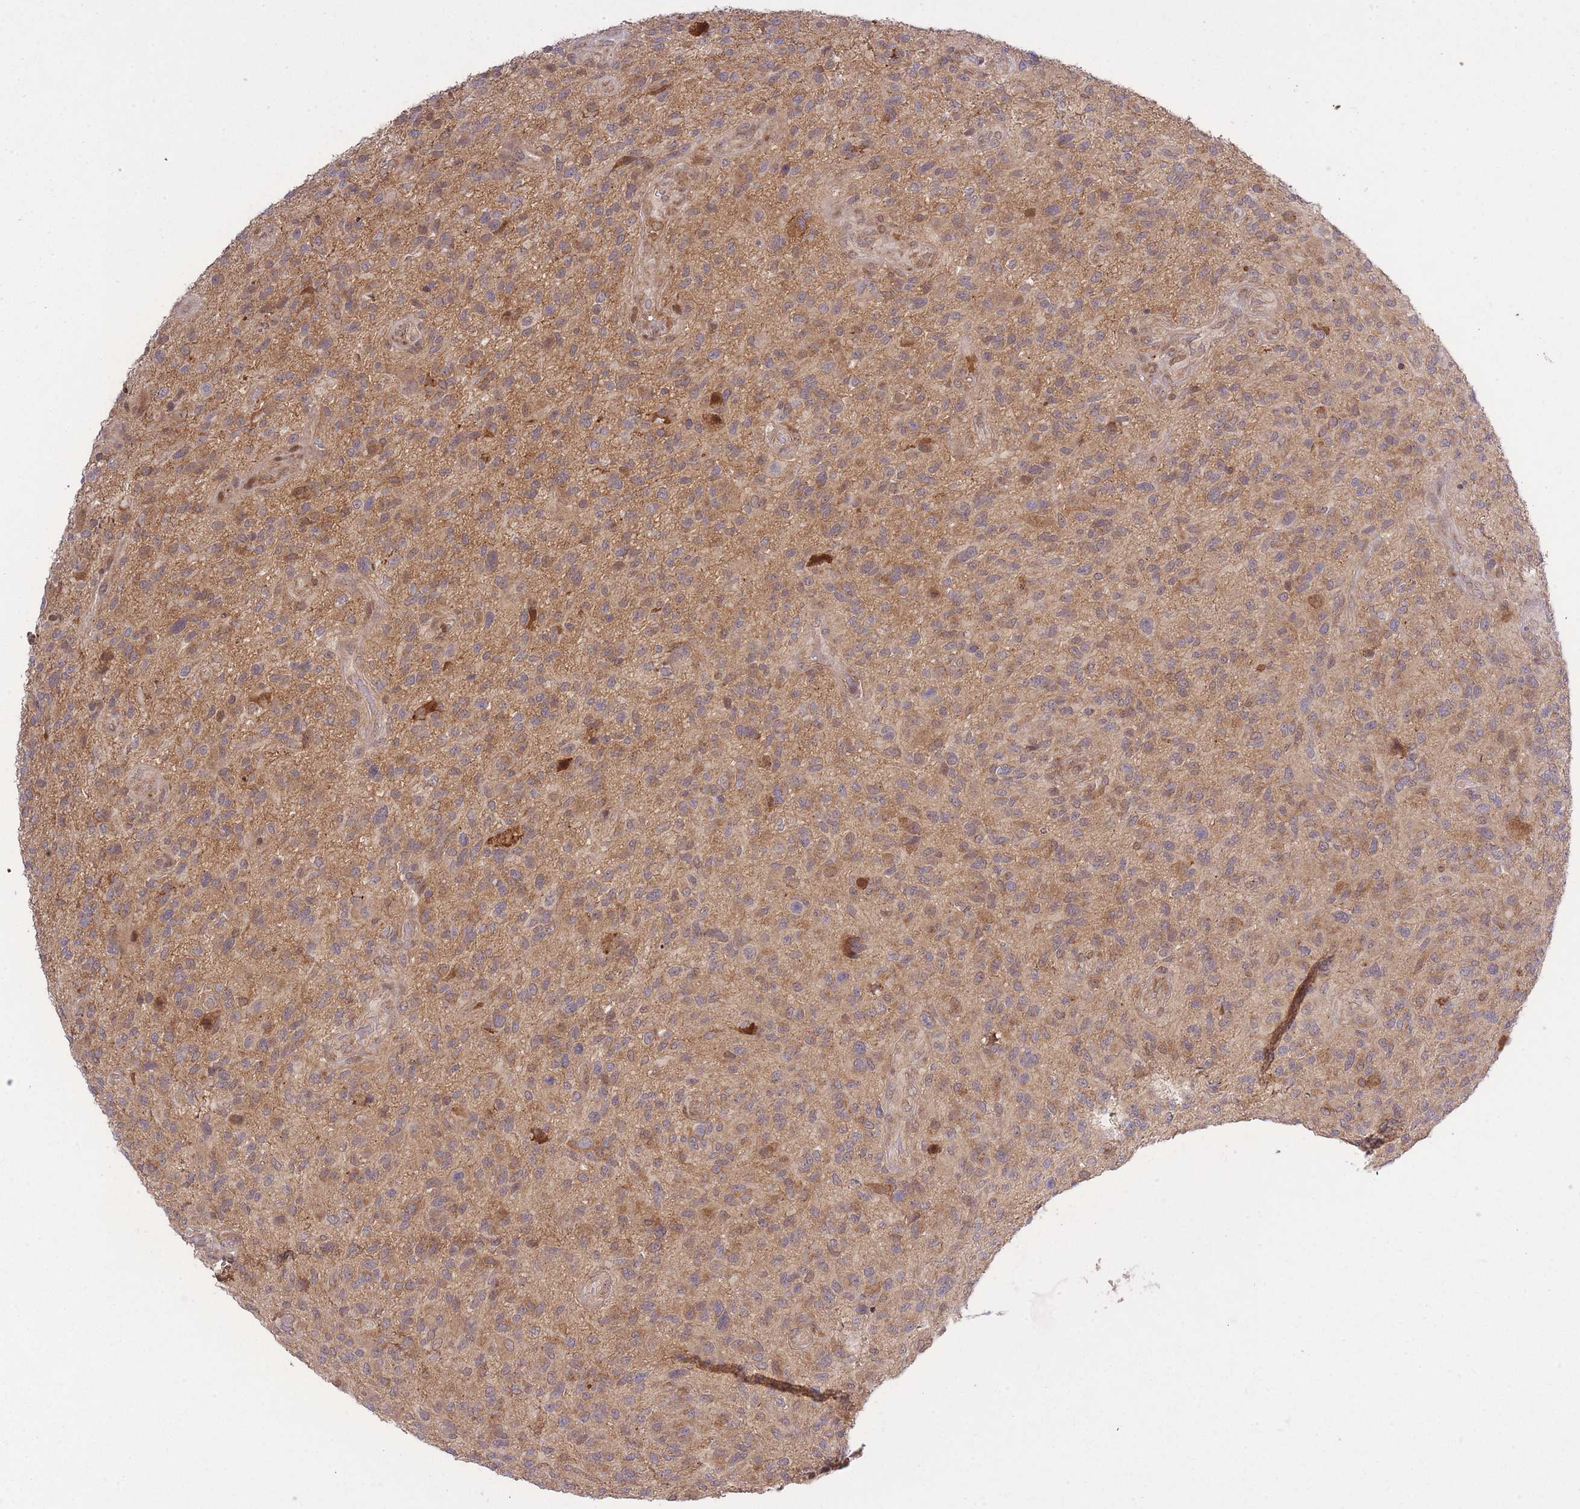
{"staining": {"intensity": "weak", "quantity": "25%-75%", "location": "cytoplasmic/membranous"}, "tissue": "glioma", "cell_type": "Tumor cells", "image_type": "cancer", "snomed": [{"axis": "morphology", "description": "Glioma, malignant, High grade"}, {"axis": "topography", "description": "Brain"}], "caption": "Protein expression analysis of human glioma reveals weak cytoplasmic/membranous expression in approximately 25%-75% of tumor cells.", "gene": "ZNF391", "patient": {"sex": "male", "age": 47}}